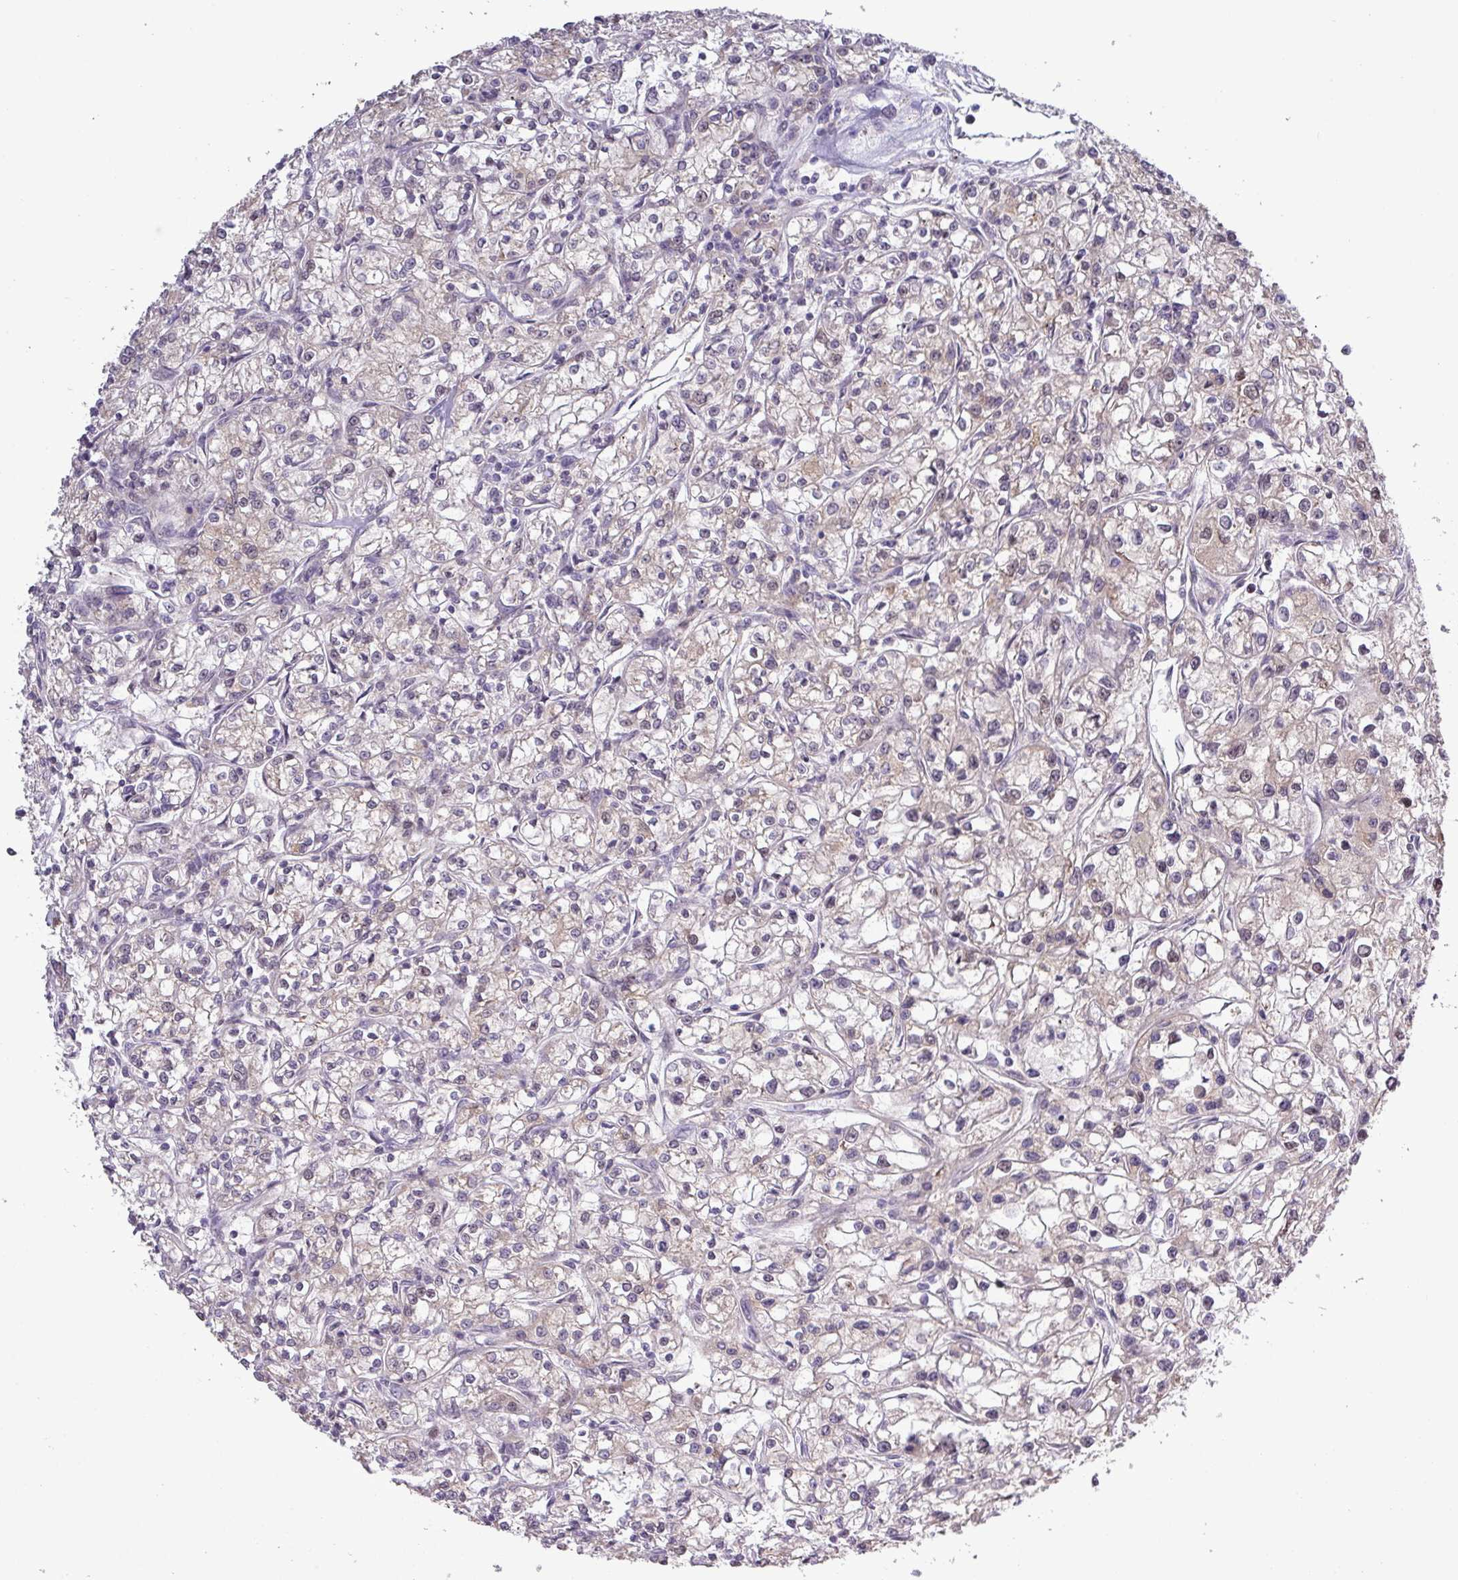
{"staining": {"intensity": "weak", "quantity": "<25%", "location": "cytoplasmic/membranous"}, "tissue": "renal cancer", "cell_type": "Tumor cells", "image_type": "cancer", "snomed": [{"axis": "morphology", "description": "Adenocarcinoma, NOS"}, {"axis": "topography", "description": "Kidney"}], "caption": "The micrograph reveals no significant expression in tumor cells of adenocarcinoma (renal). The staining is performed using DAB (3,3'-diaminobenzidine) brown chromogen with nuclei counter-stained in using hematoxylin.", "gene": "RIPPLY1", "patient": {"sex": "female", "age": 59}}